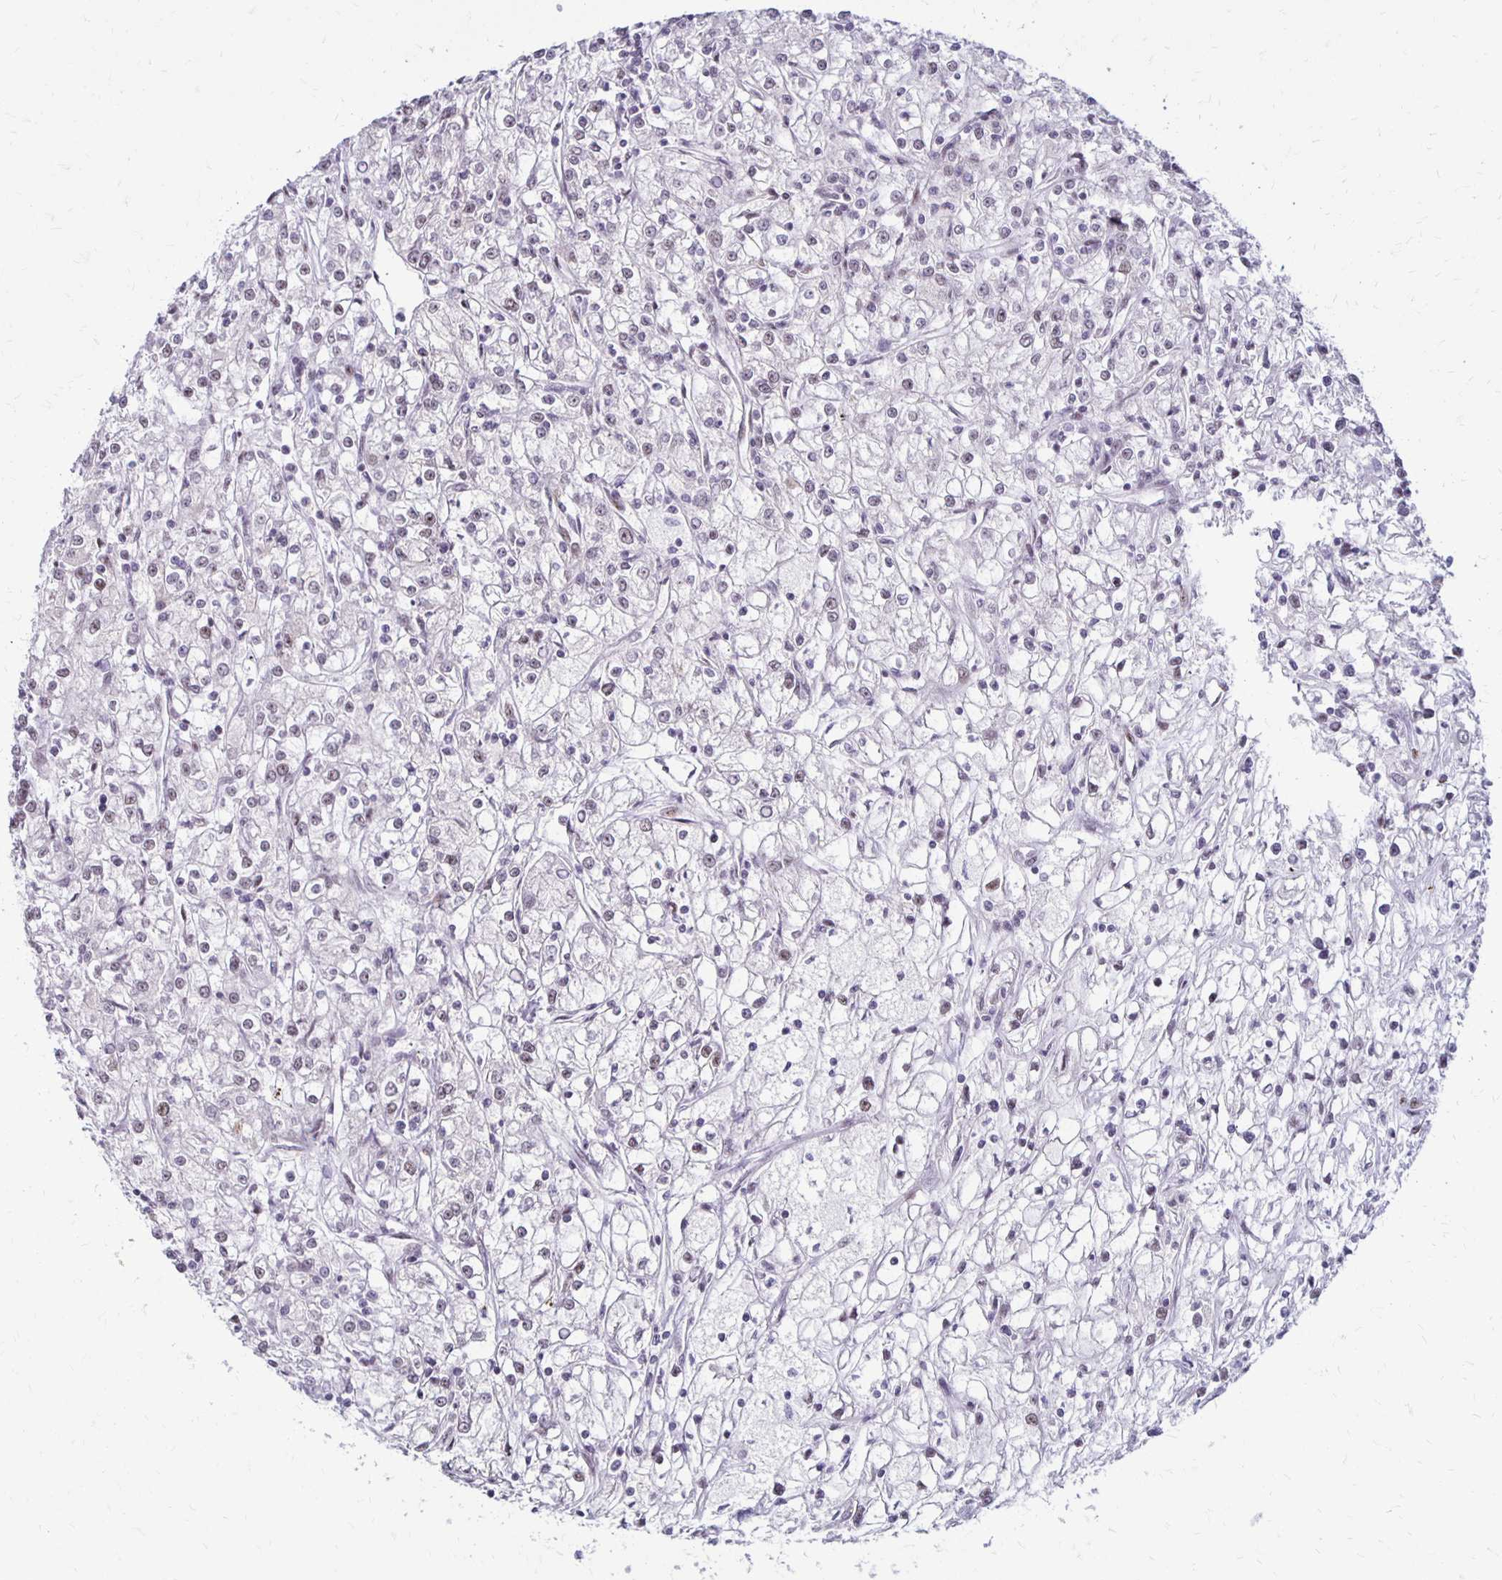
{"staining": {"intensity": "negative", "quantity": "none", "location": "none"}, "tissue": "renal cancer", "cell_type": "Tumor cells", "image_type": "cancer", "snomed": [{"axis": "morphology", "description": "Adenocarcinoma, NOS"}, {"axis": "topography", "description": "Kidney"}], "caption": "This photomicrograph is of adenocarcinoma (renal) stained with IHC to label a protein in brown with the nuclei are counter-stained blue. There is no expression in tumor cells. Brightfield microscopy of IHC stained with DAB (3,3'-diaminobenzidine) (brown) and hematoxylin (blue), captured at high magnification.", "gene": "DAGLA", "patient": {"sex": "female", "age": 59}}